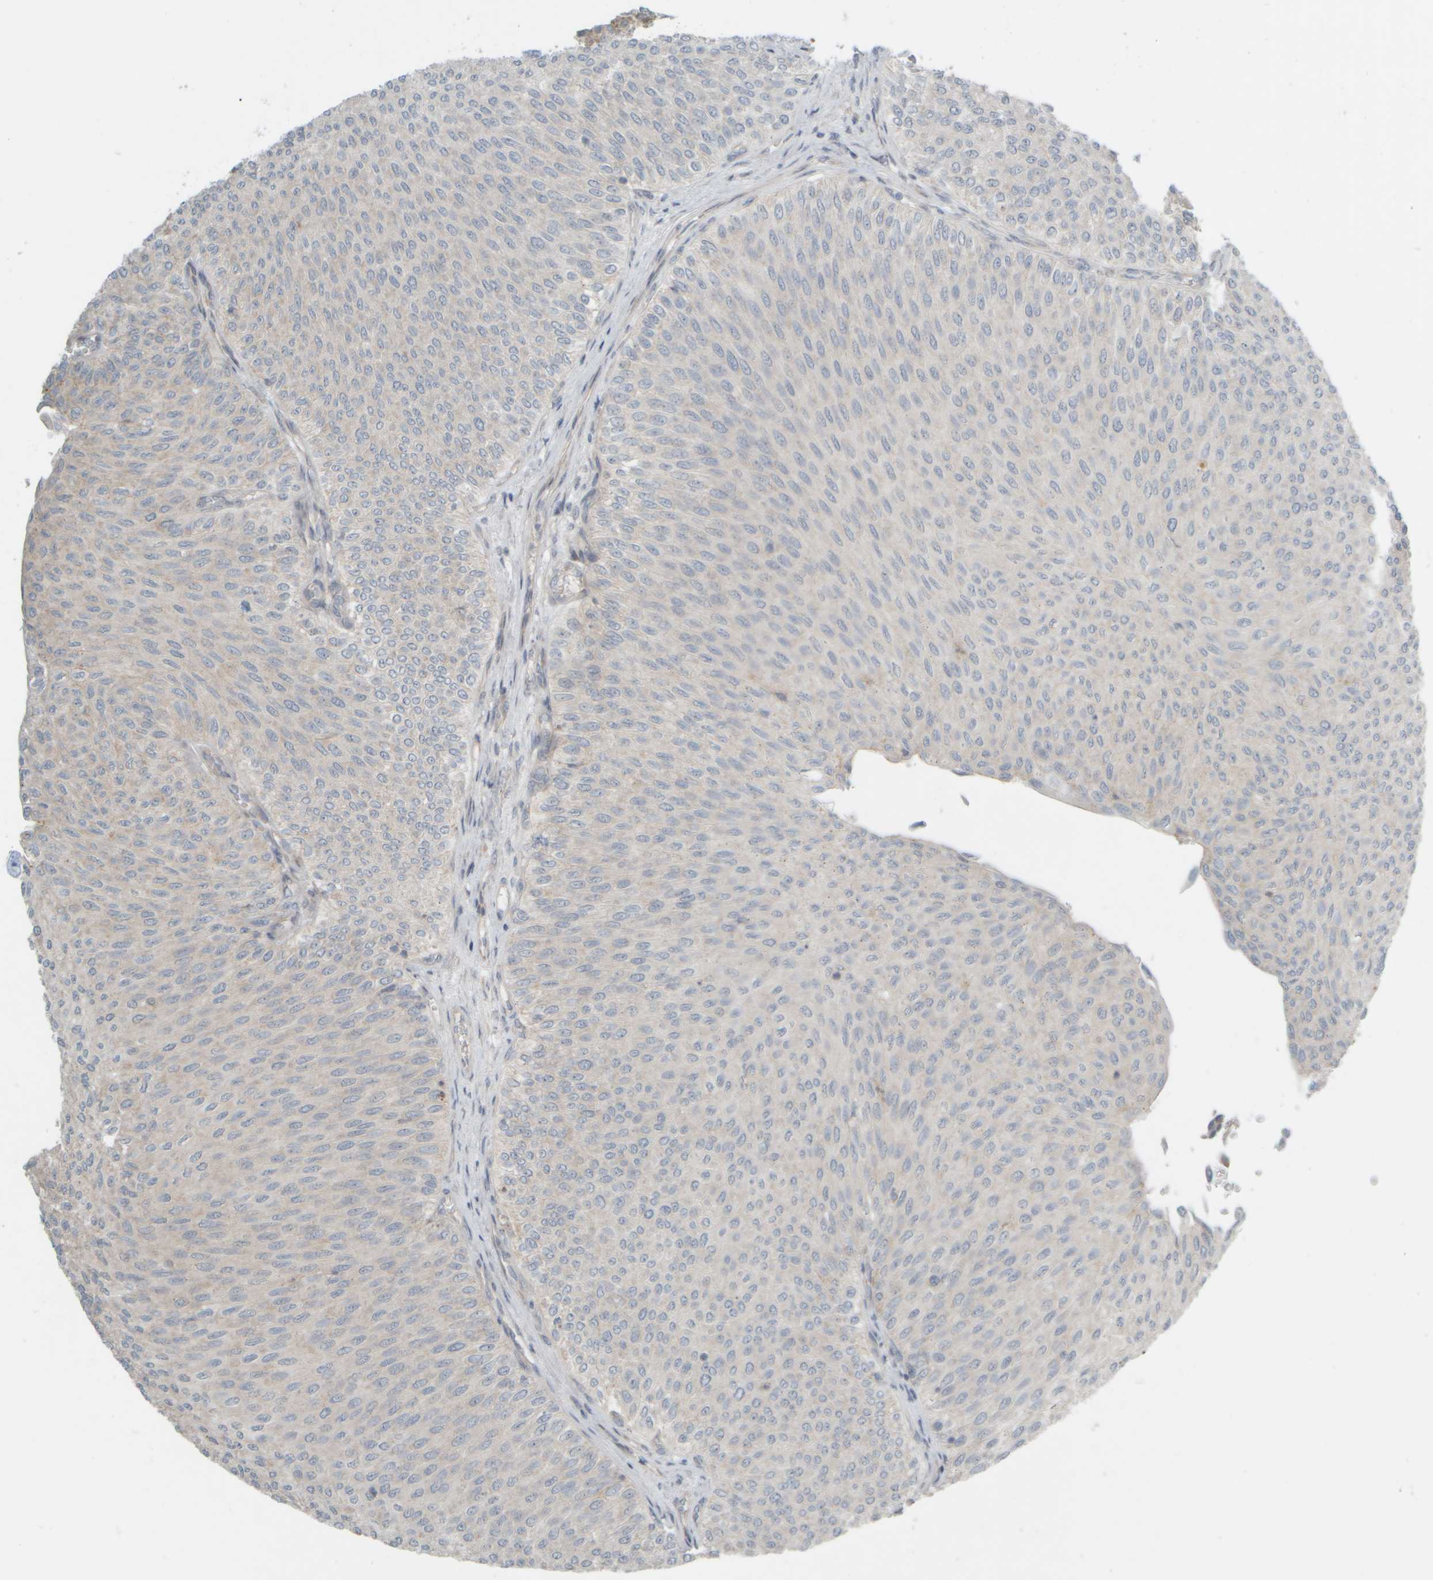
{"staining": {"intensity": "negative", "quantity": "none", "location": "none"}, "tissue": "urothelial cancer", "cell_type": "Tumor cells", "image_type": "cancer", "snomed": [{"axis": "morphology", "description": "Urothelial carcinoma, Low grade"}, {"axis": "topography", "description": "Urinary bladder"}], "caption": "The photomicrograph displays no significant staining in tumor cells of urothelial cancer.", "gene": "HGS", "patient": {"sex": "male", "age": 78}}